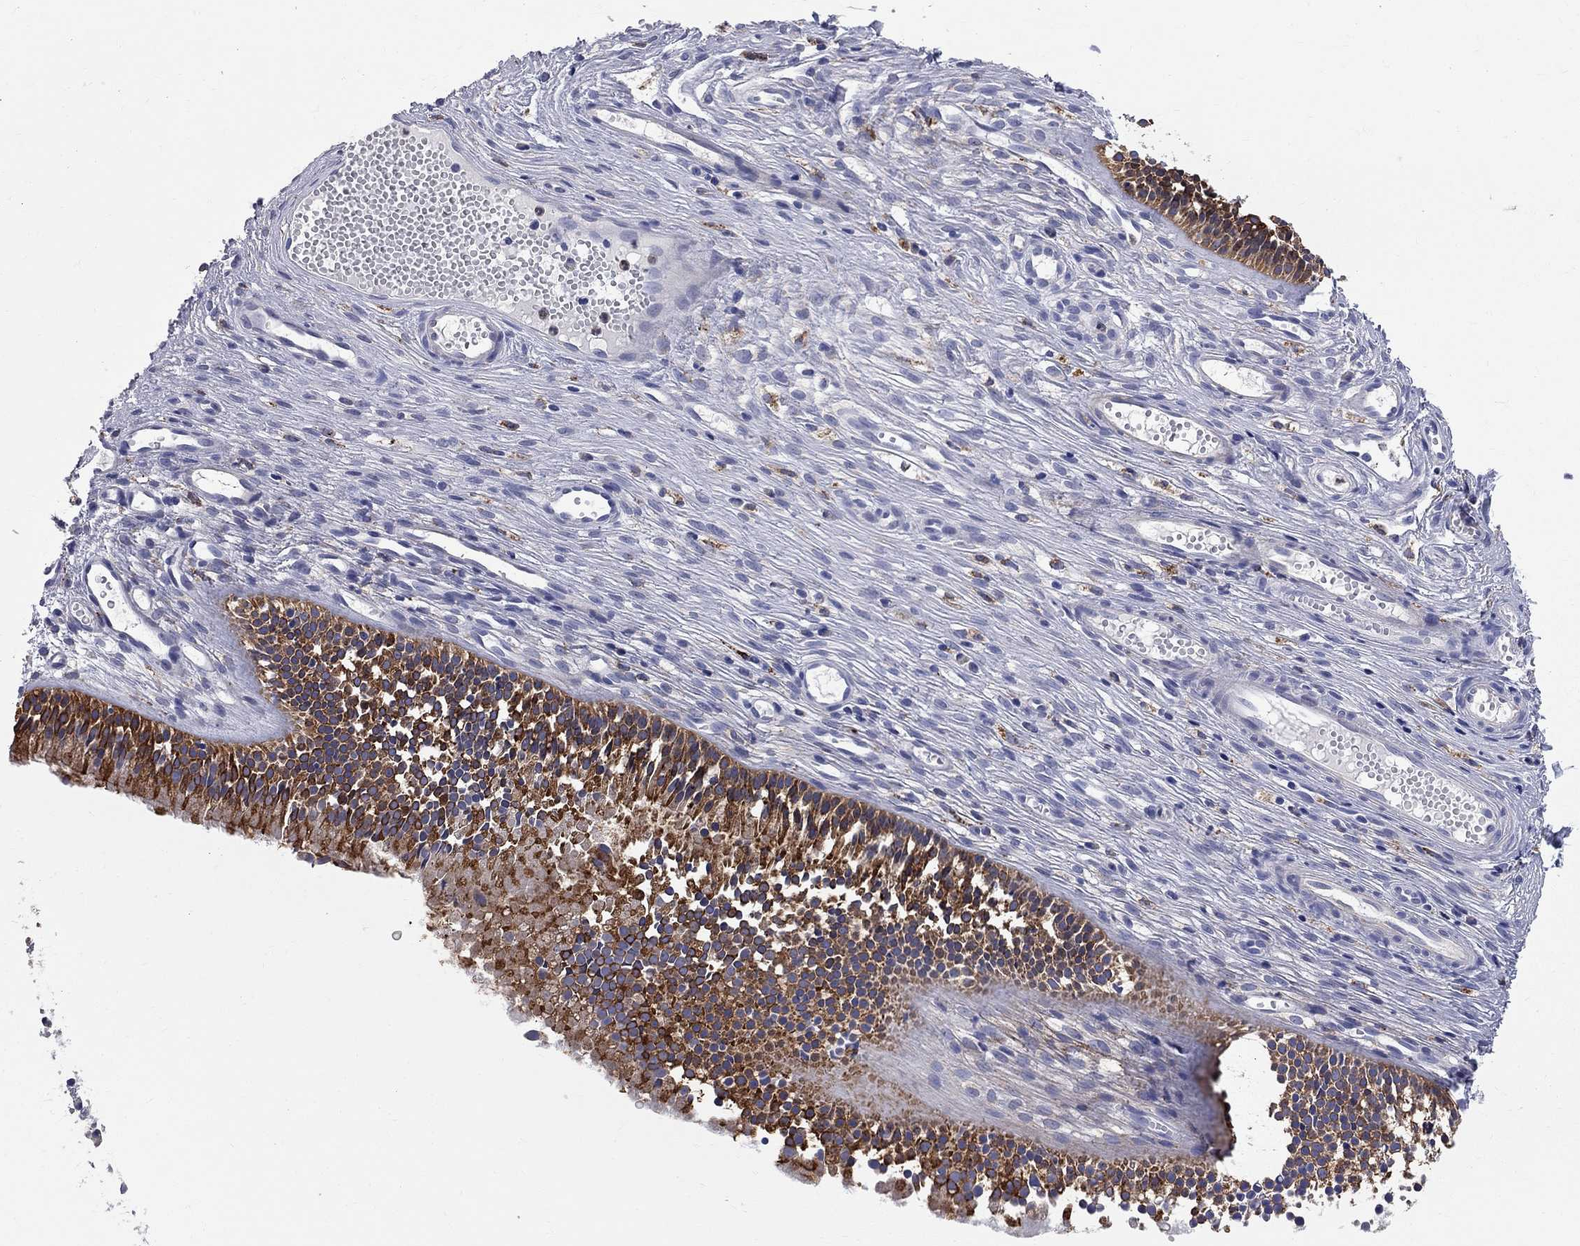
{"staining": {"intensity": "strong", "quantity": ">75%", "location": "cytoplasmic/membranous"}, "tissue": "nasopharynx", "cell_type": "Respiratory epithelial cells", "image_type": "normal", "snomed": [{"axis": "morphology", "description": "Normal tissue, NOS"}, {"axis": "topography", "description": "Nasopharynx"}], "caption": "Protein staining exhibits strong cytoplasmic/membranous positivity in approximately >75% of respiratory epithelial cells in normal nasopharynx.", "gene": "ACSL1", "patient": {"sex": "male", "age": 51}}